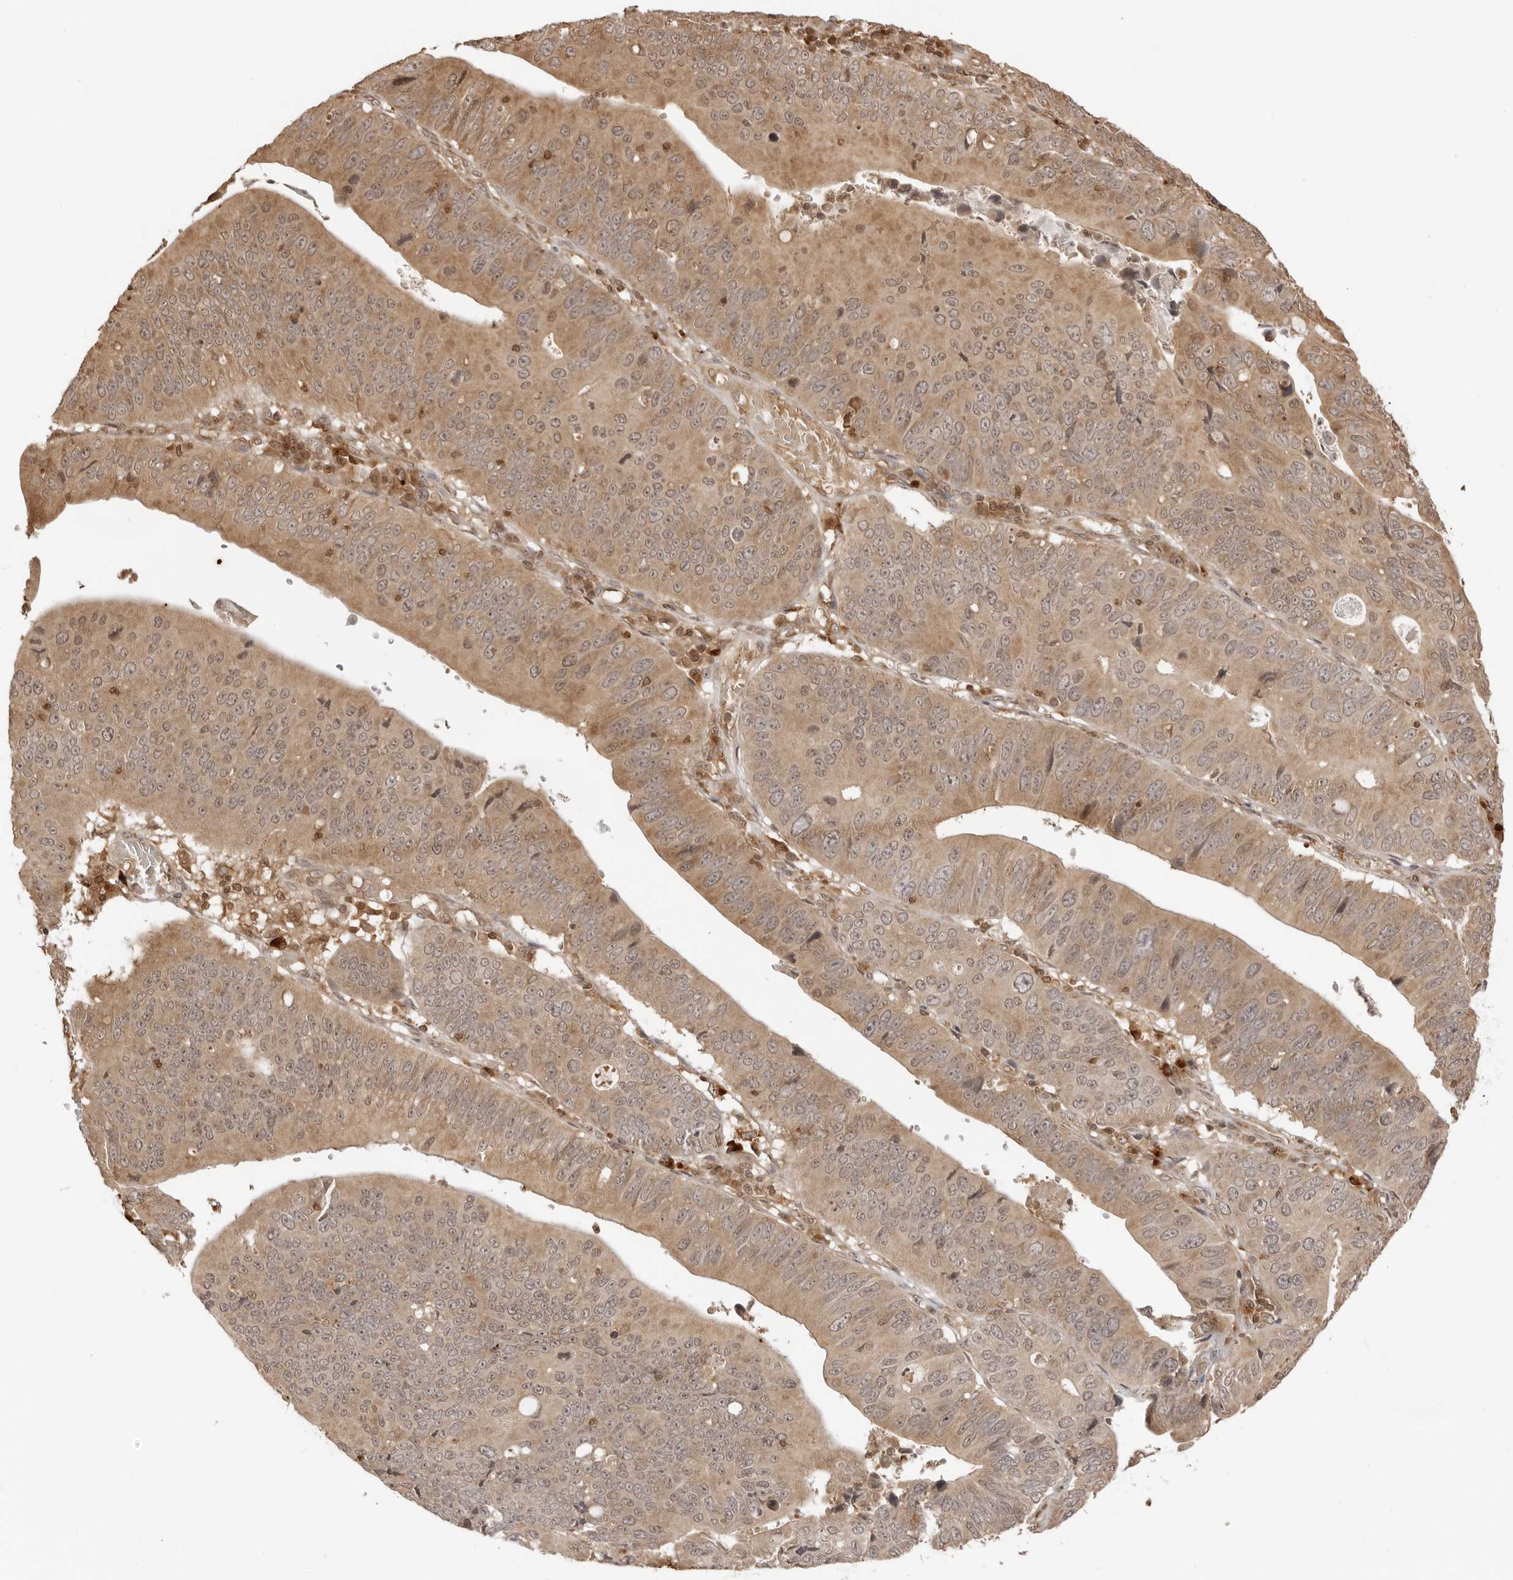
{"staining": {"intensity": "moderate", "quantity": "25%-75%", "location": "cytoplasmic/membranous,nuclear"}, "tissue": "stomach cancer", "cell_type": "Tumor cells", "image_type": "cancer", "snomed": [{"axis": "morphology", "description": "Adenocarcinoma, NOS"}, {"axis": "topography", "description": "Stomach"}], "caption": "Immunohistochemical staining of human stomach adenocarcinoma reveals medium levels of moderate cytoplasmic/membranous and nuclear protein staining in approximately 25%-75% of tumor cells.", "gene": "IKBKE", "patient": {"sex": "male", "age": 59}}